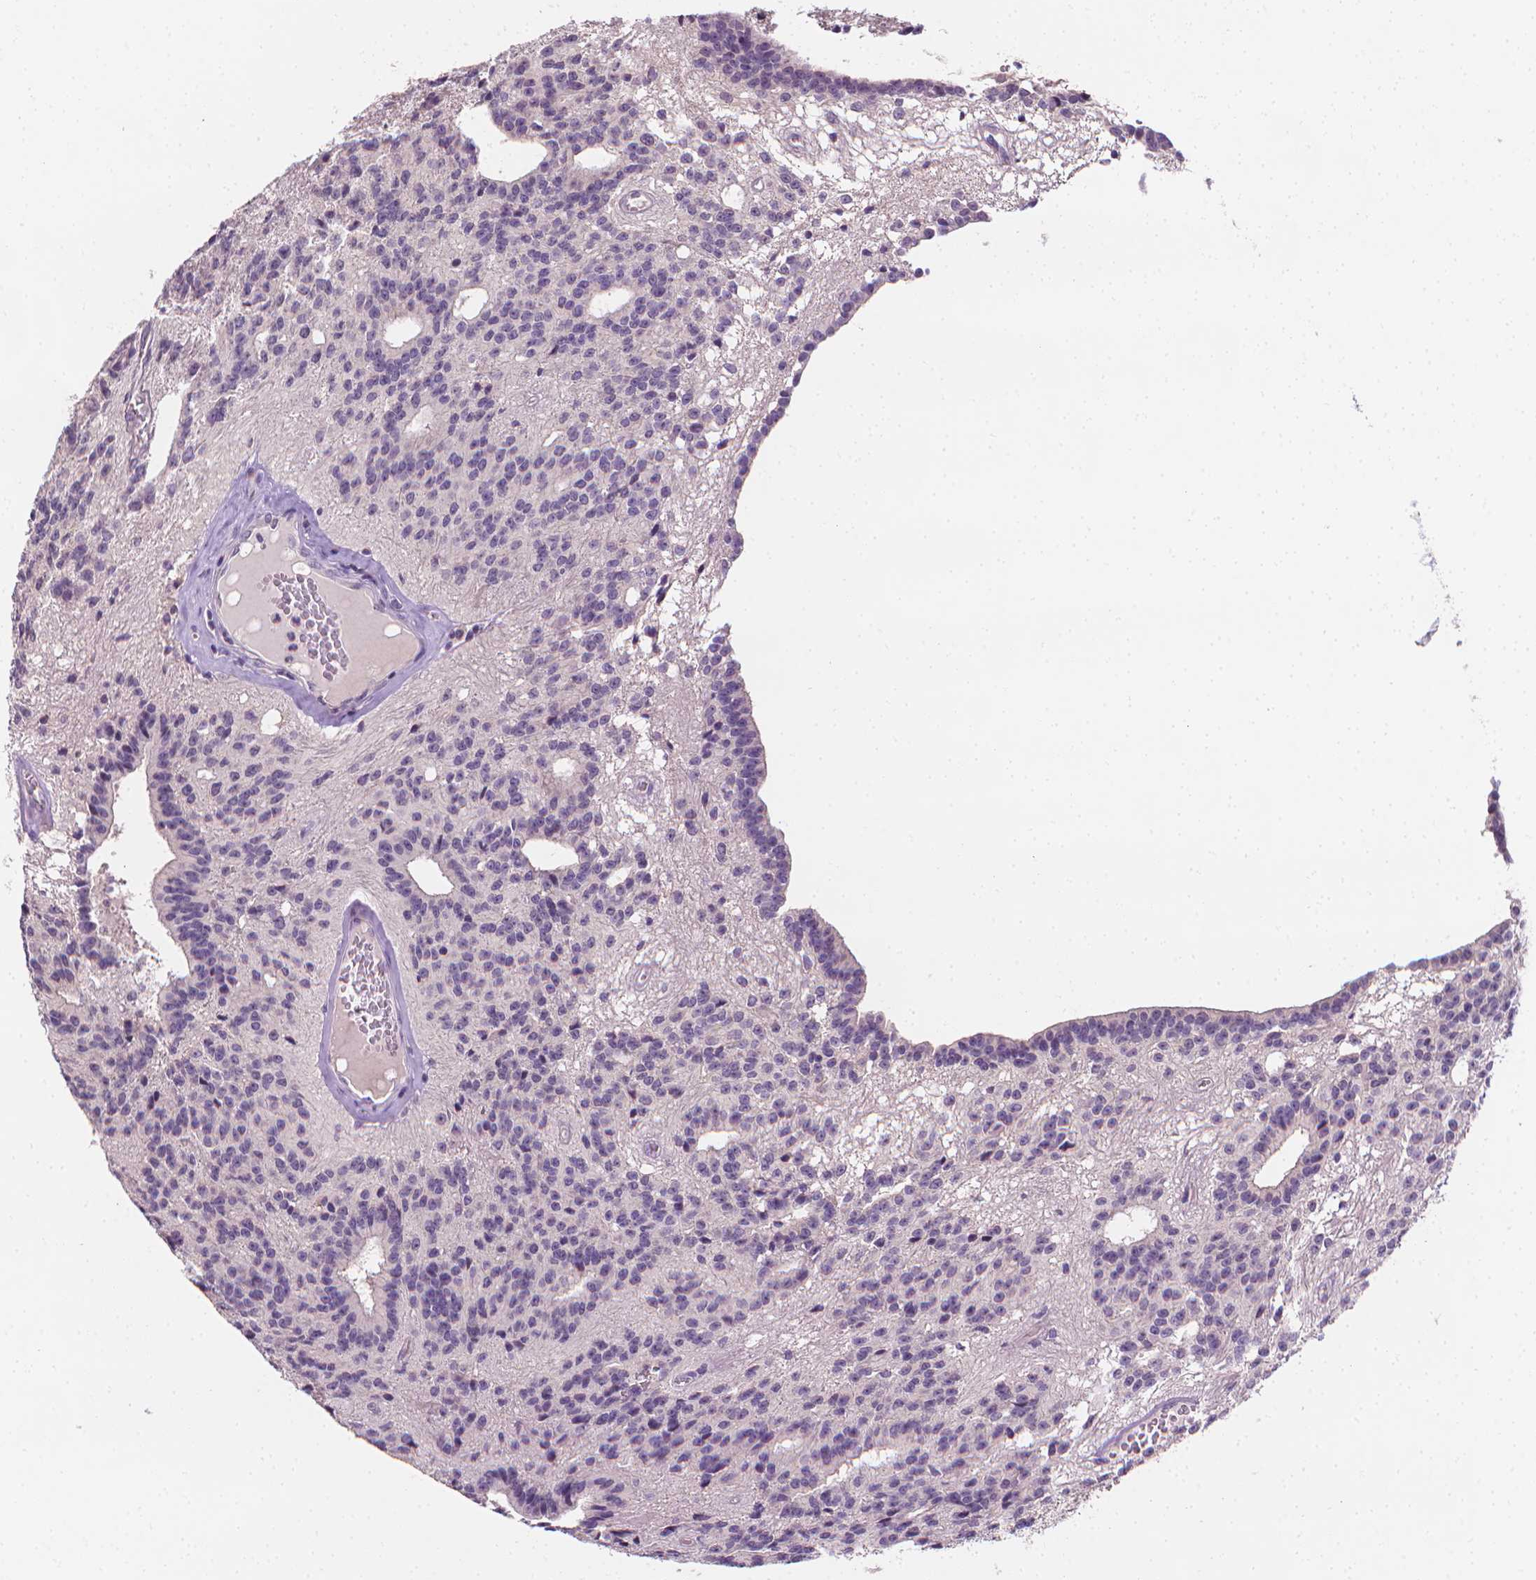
{"staining": {"intensity": "negative", "quantity": "none", "location": "none"}, "tissue": "glioma", "cell_type": "Tumor cells", "image_type": "cancer", "snomed": [{"axis": "morphology", "description": "Glioma, malignant, Low grade"}, {"axis": "topography", "description": "Brain"}], "caption": "Immunohistochemistry of human glioma demonstrates no staining in tumor cells.", "gene": "FASN", "patient": {"sex": "male", "age": 31}}